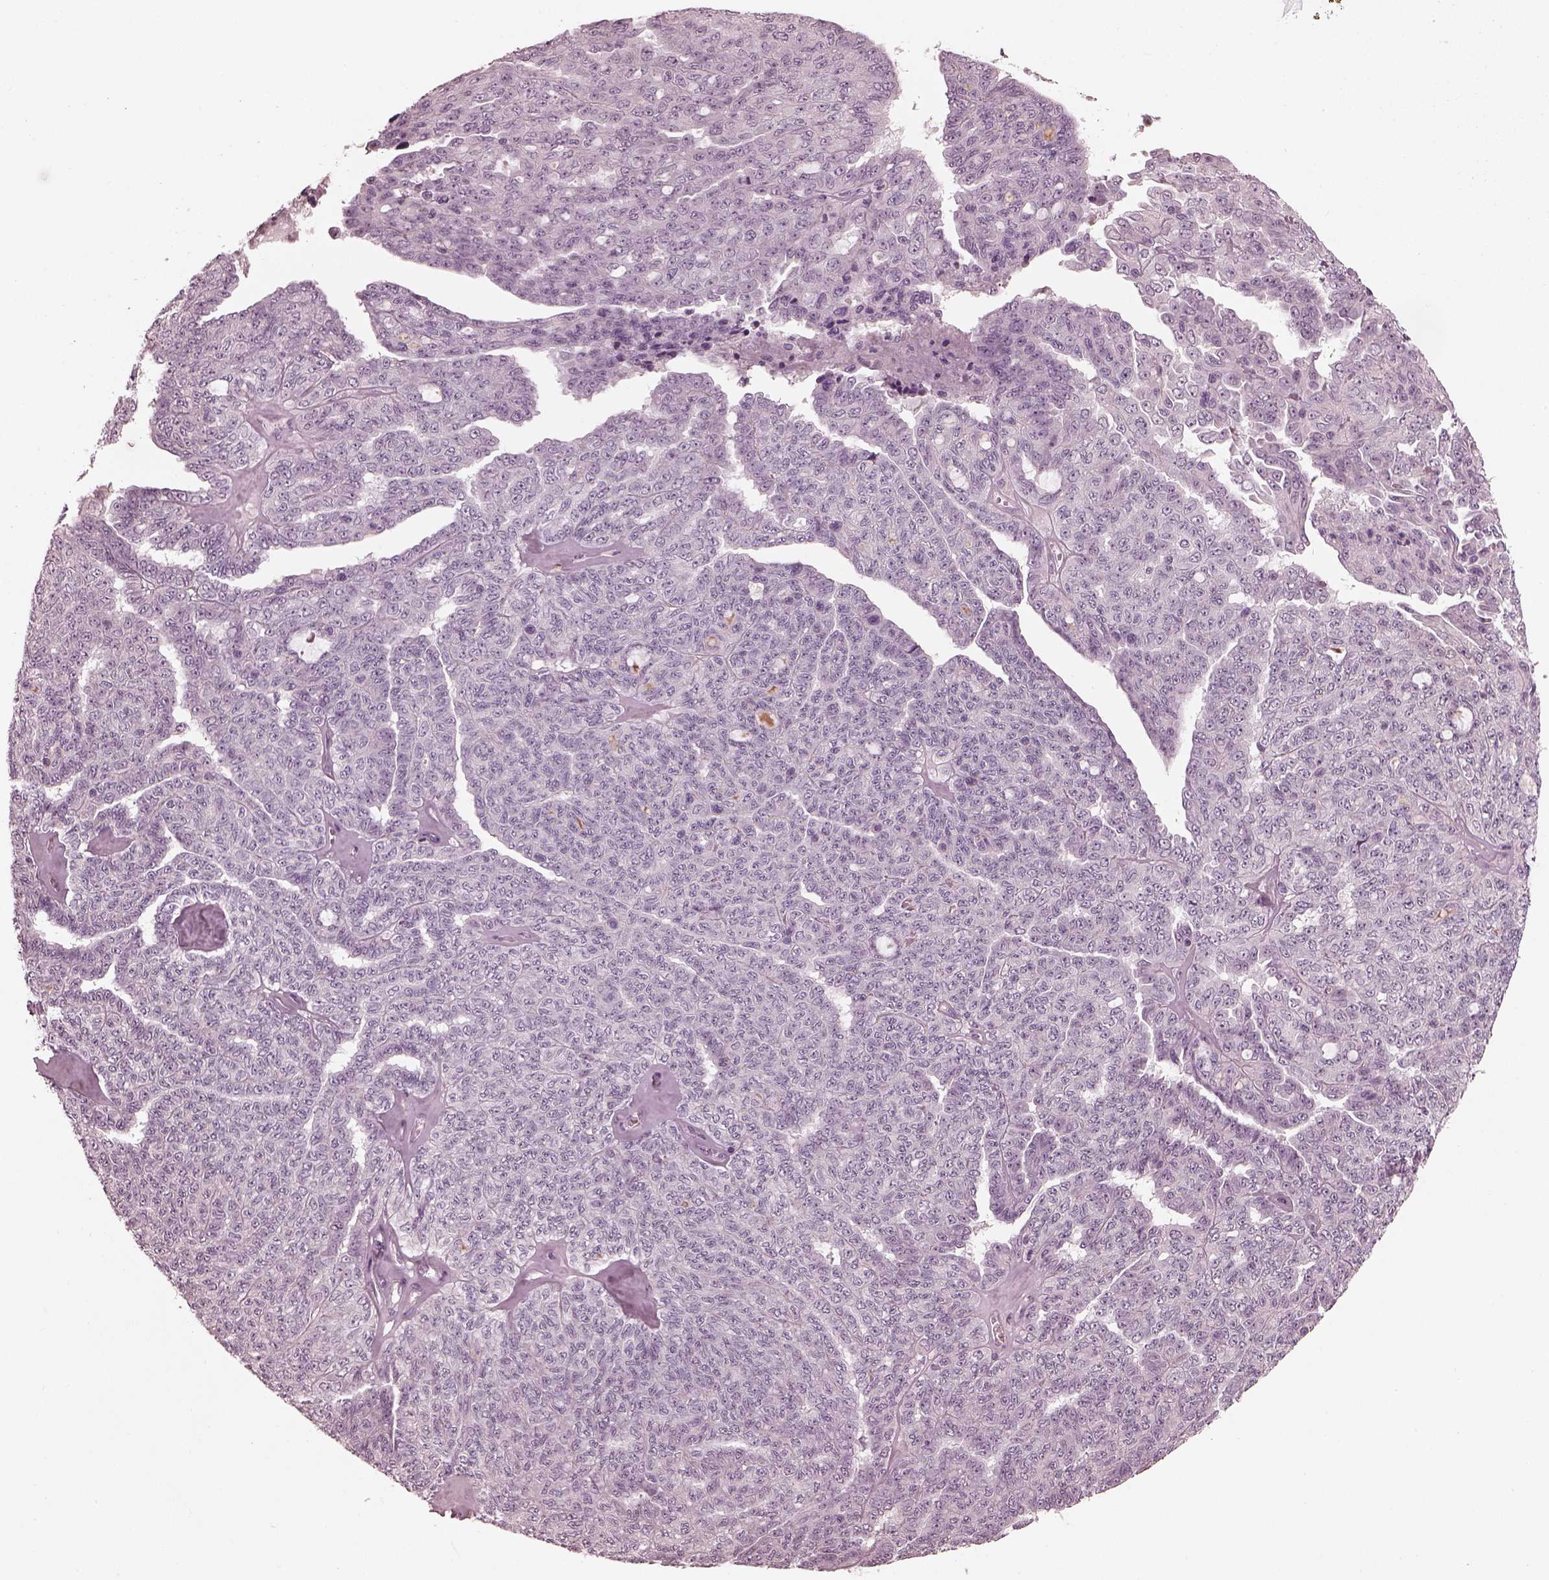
{"staining": {"intensity": "negative", "quantity": "none", "location": "none"}, "tissue": "ovarian cancer", "cell_type": "Tumor cells", "image_type": "cancer", "snomed": [{"axis": "morphology", "description": "Cystadenocarcinoma, serous, NOS"}, {"axis": "topography", "description": "Ovary"}], "caption": "DAB (3,3'-diaminobenzidine) immunohistochemical staining of human ovarian serous cystadenocarcinoma displays no significant positivity in tumor cells.", "gene": "OPTC", "patient": {"sex": "female", "age": 71}}